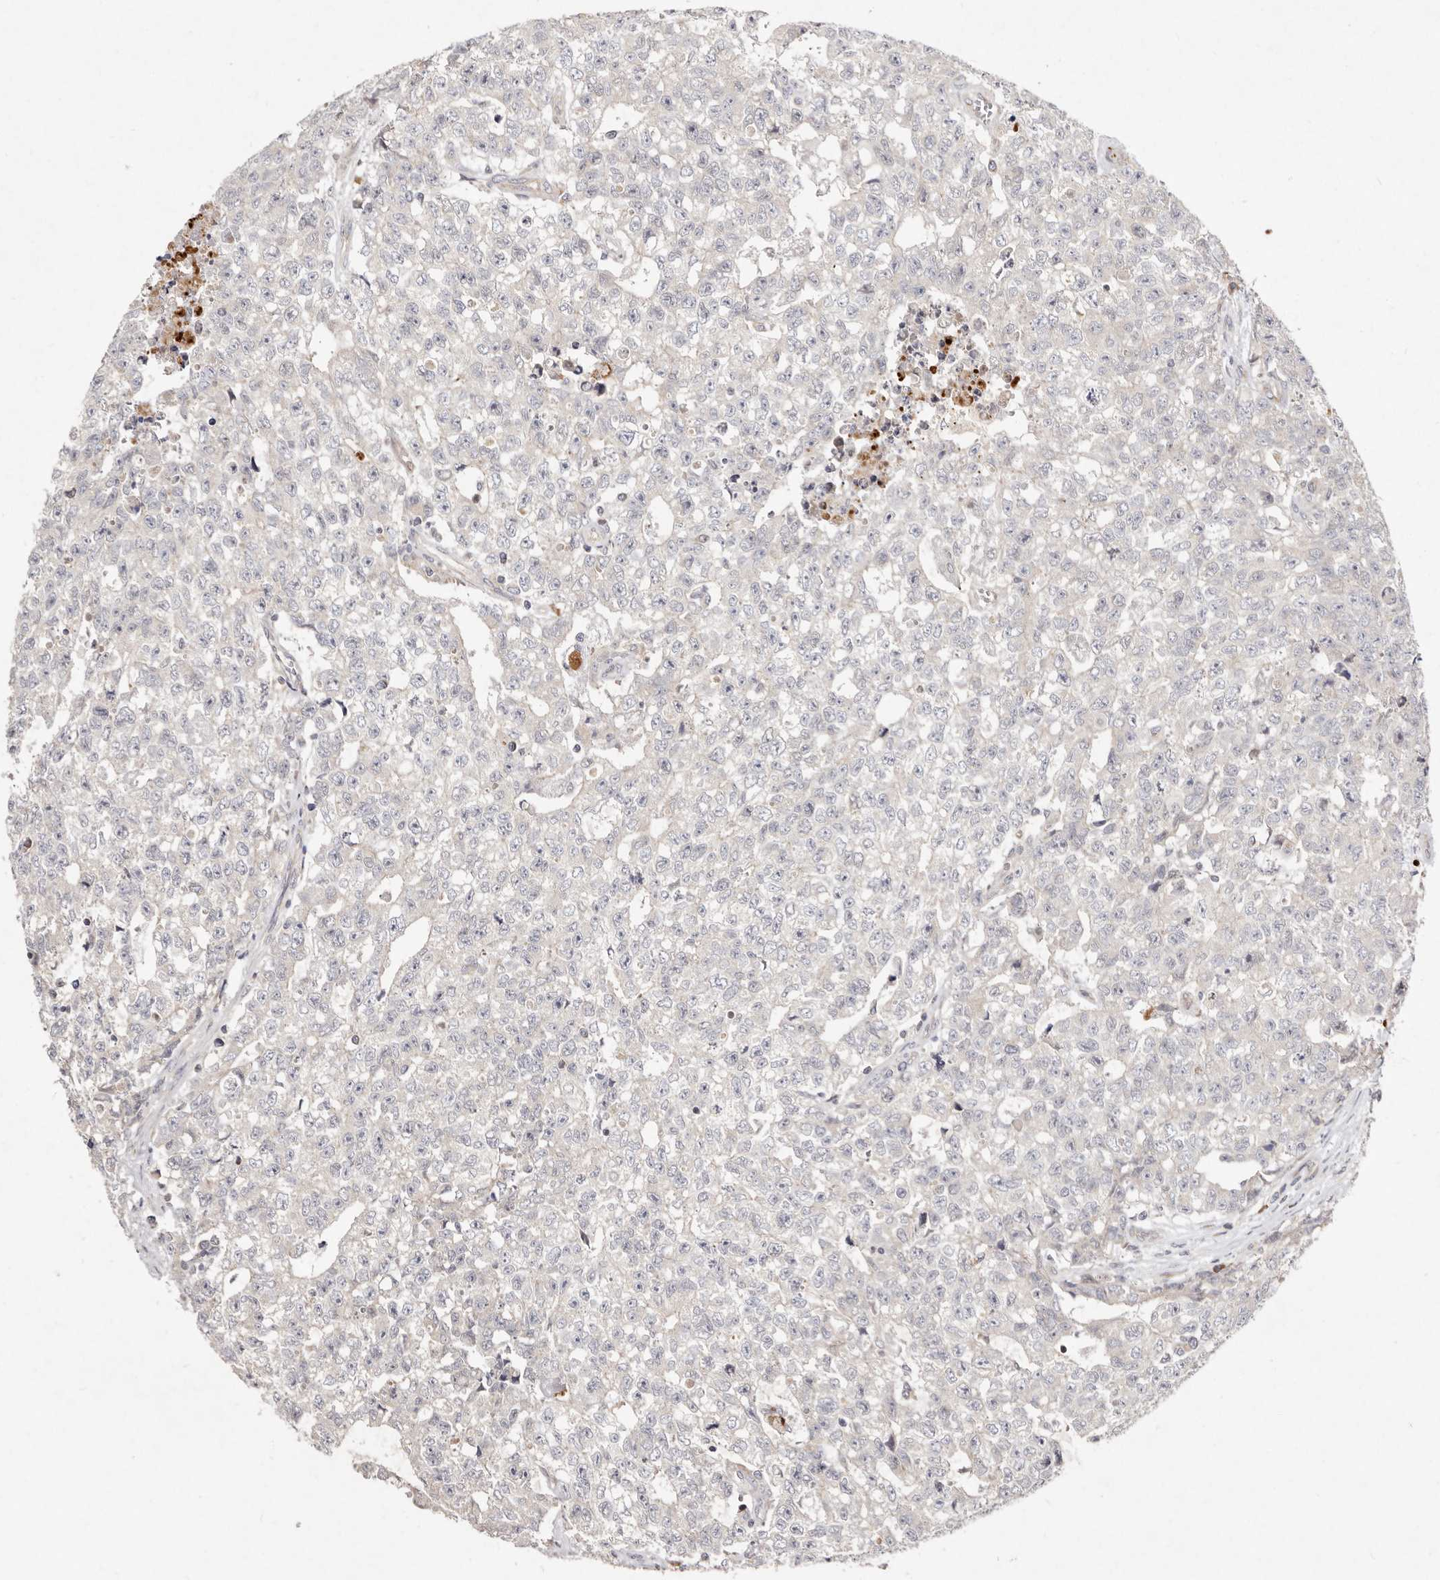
{"staining": {"intensity": "negative", "quantity": "none", "location": "none"}, "tissue": "testis cancer", "cell_type": "Tumor cells", "image_type": "cancer", "snomed": [{"axis": "morphology", "description": "Carcinoma, Embryonal, NOS"}, {"axis": "topography", "description": "Testis"}], "caption": "Immunohistochemical staining of human embryonal carcinoma (testis) reveals no significant positivity in tumor cells.", "gene": "SLC25A20", "patient": {"sex": "male", "age": 28}}